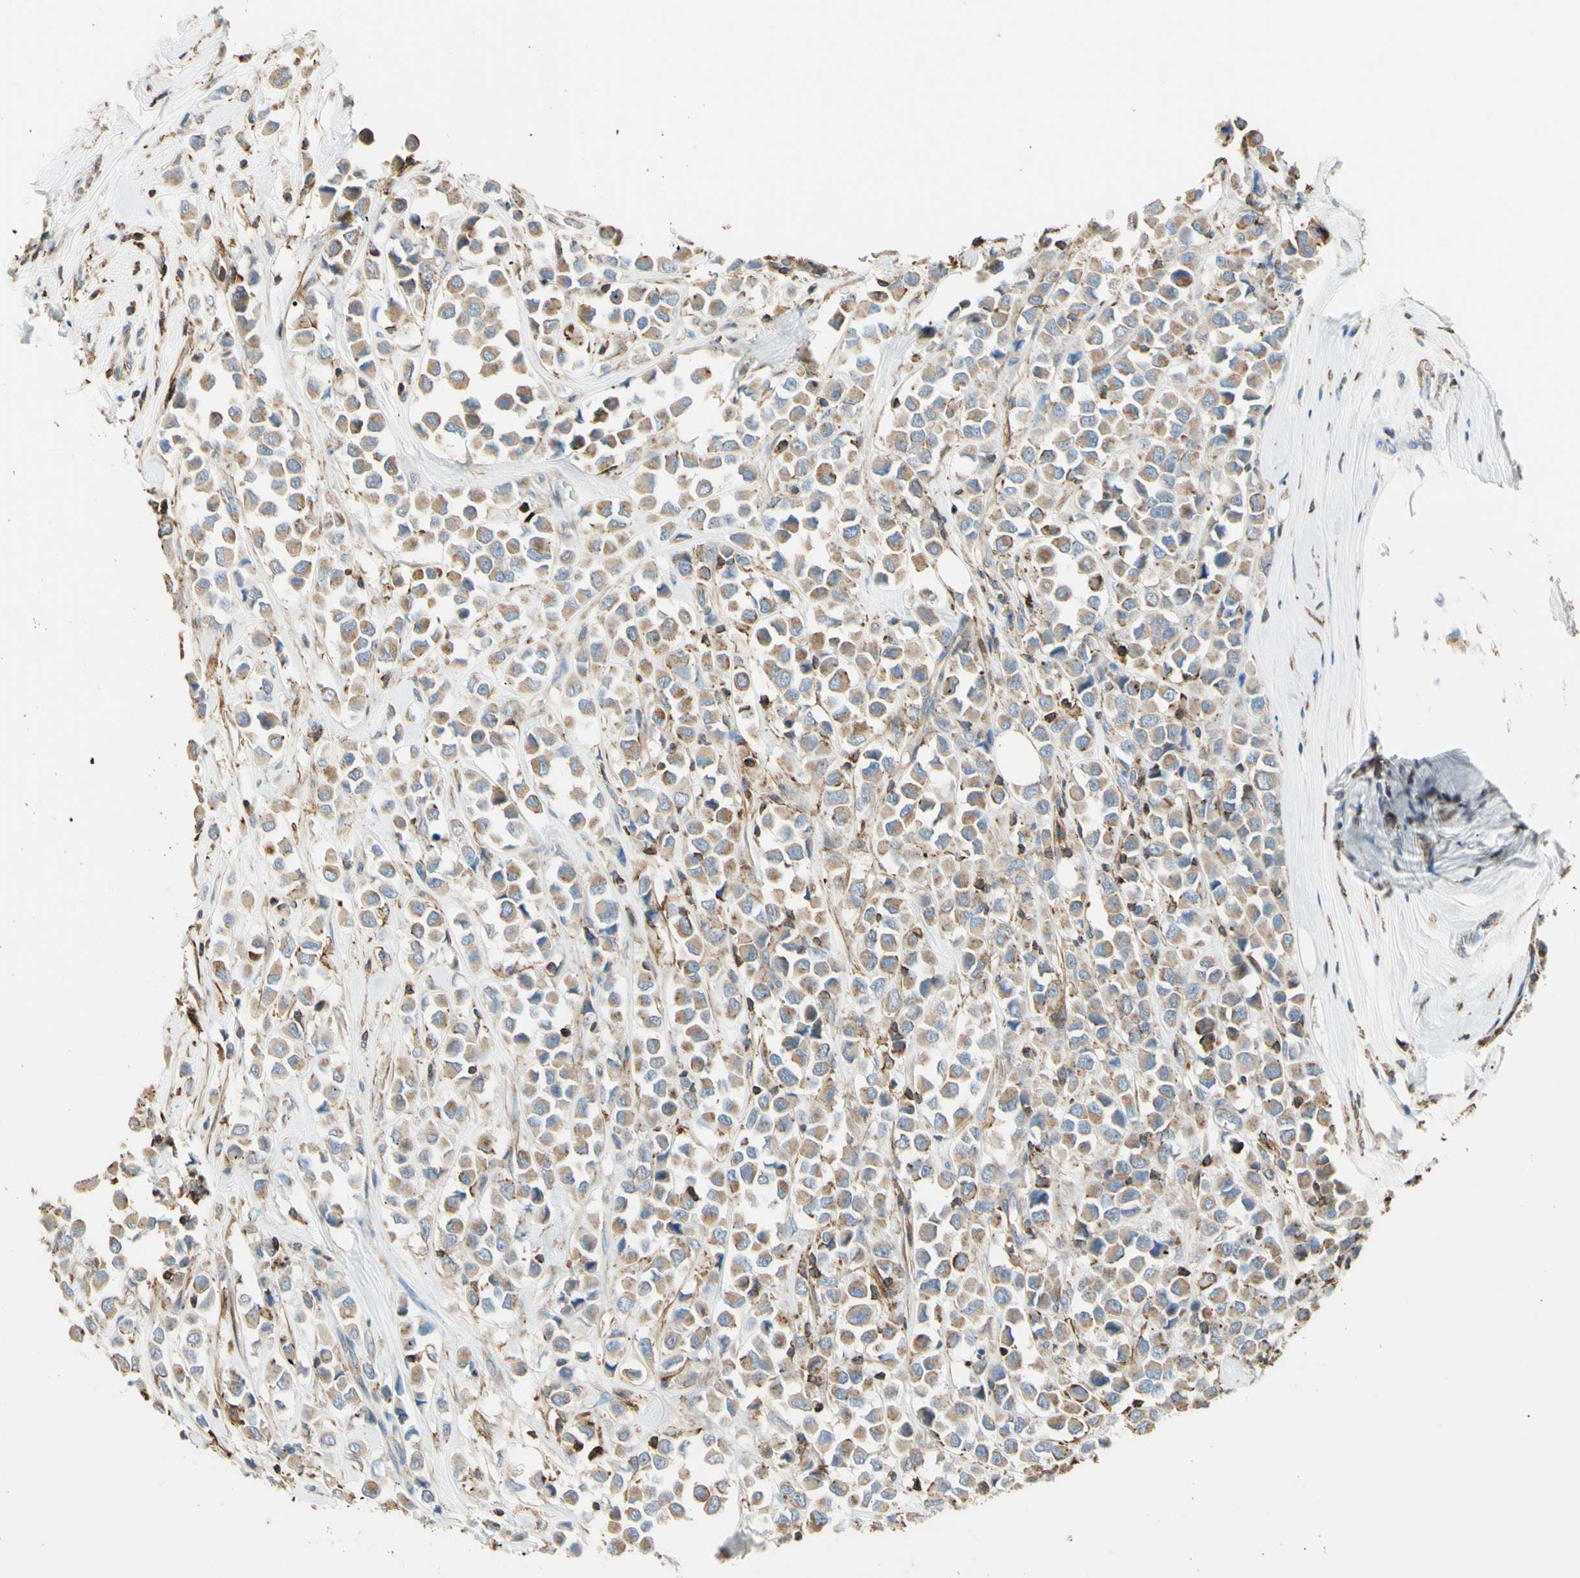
{"staining": {"intensity": "moderate", "quantity": ">75%", "location": "cytoplasmic/membranous"}, "tissue": "breast cancer", "cell_type": "Tumor cells", "image_type": "cancer", "snomed": [{"axis": "morphology", "description": "Duct carcinoma"}, {"axis": "topography", "description": "Breast"}], "caption": "Brown immunohistochemical staining in human breast intraductal carcinoma shows moderate cytoplasmic/membranous expression in approximately >75% of tumor cells. The staining is performed using DAB (3,3'-diaminobenzidine) brown chromogen to label protein expression. The nuclei are counter-stained blue using hematoxylin.", "gene": "SEMA4C", "patient": {"sex": "female", "age": 61}}